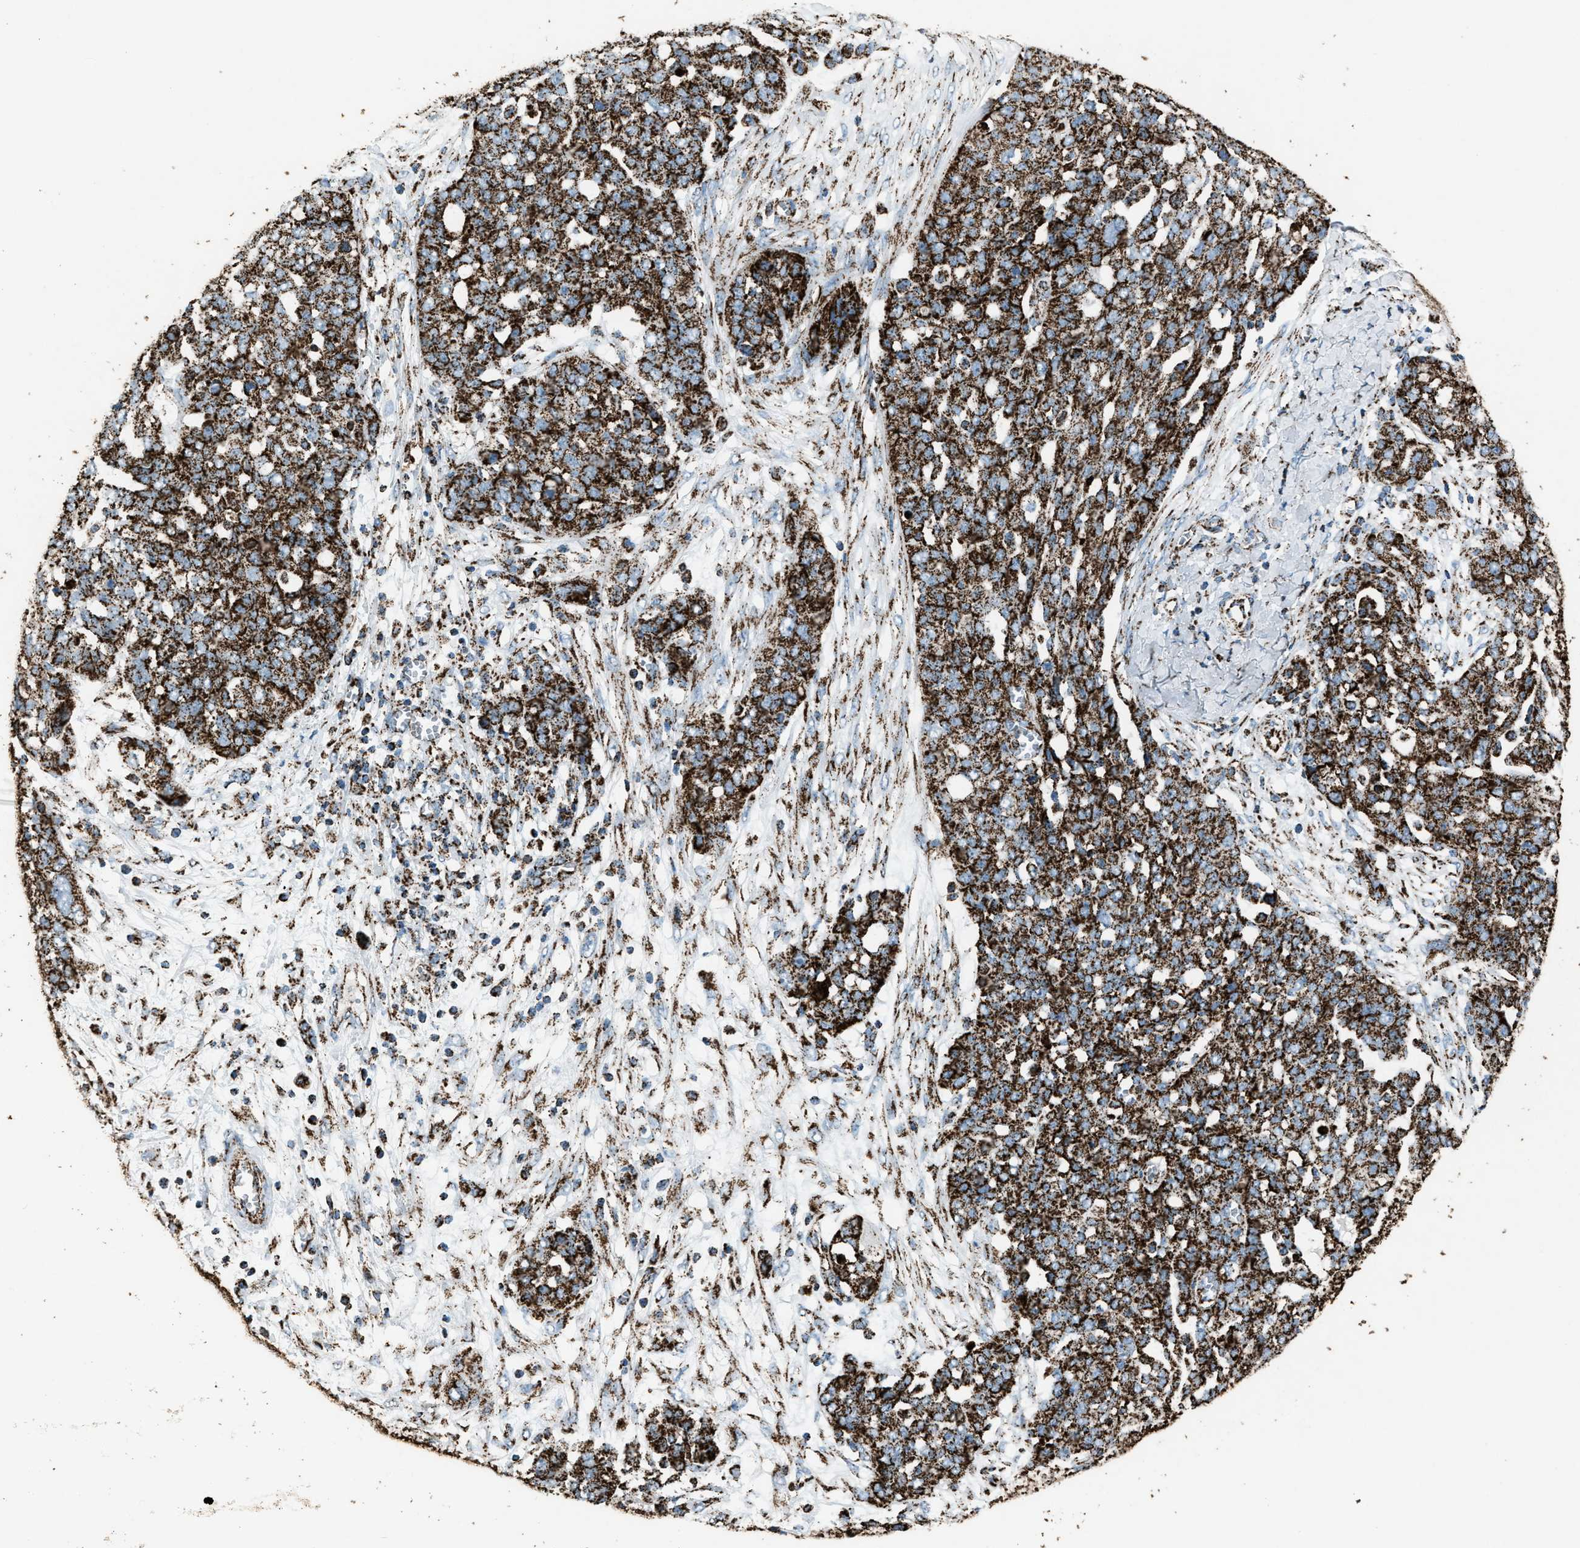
{"staining": {"intensity": "strong", "quantity": ">75%", "location": "cytoplasmic/membranous"}, "tissue": "ovarian cancer", "cell_type": "Tumor cells", "image_type": "cancer", "snomed": [{"axis": "morphology", "description": "Cystadenocarcinoma, serous, NOS"}, {"axis": "topography", "description": "Soft tissue"}, {"axis": "topography", "description": "Ovary"}], "caption": "Protein staining demonstrates strong cytoplasmic/membranous staining in approximately >75% of tumor cells in serous cystadenocarcinoma (ovarian).", "gene": "MDH2", "patient": {"sex": "female", "age": 57}}